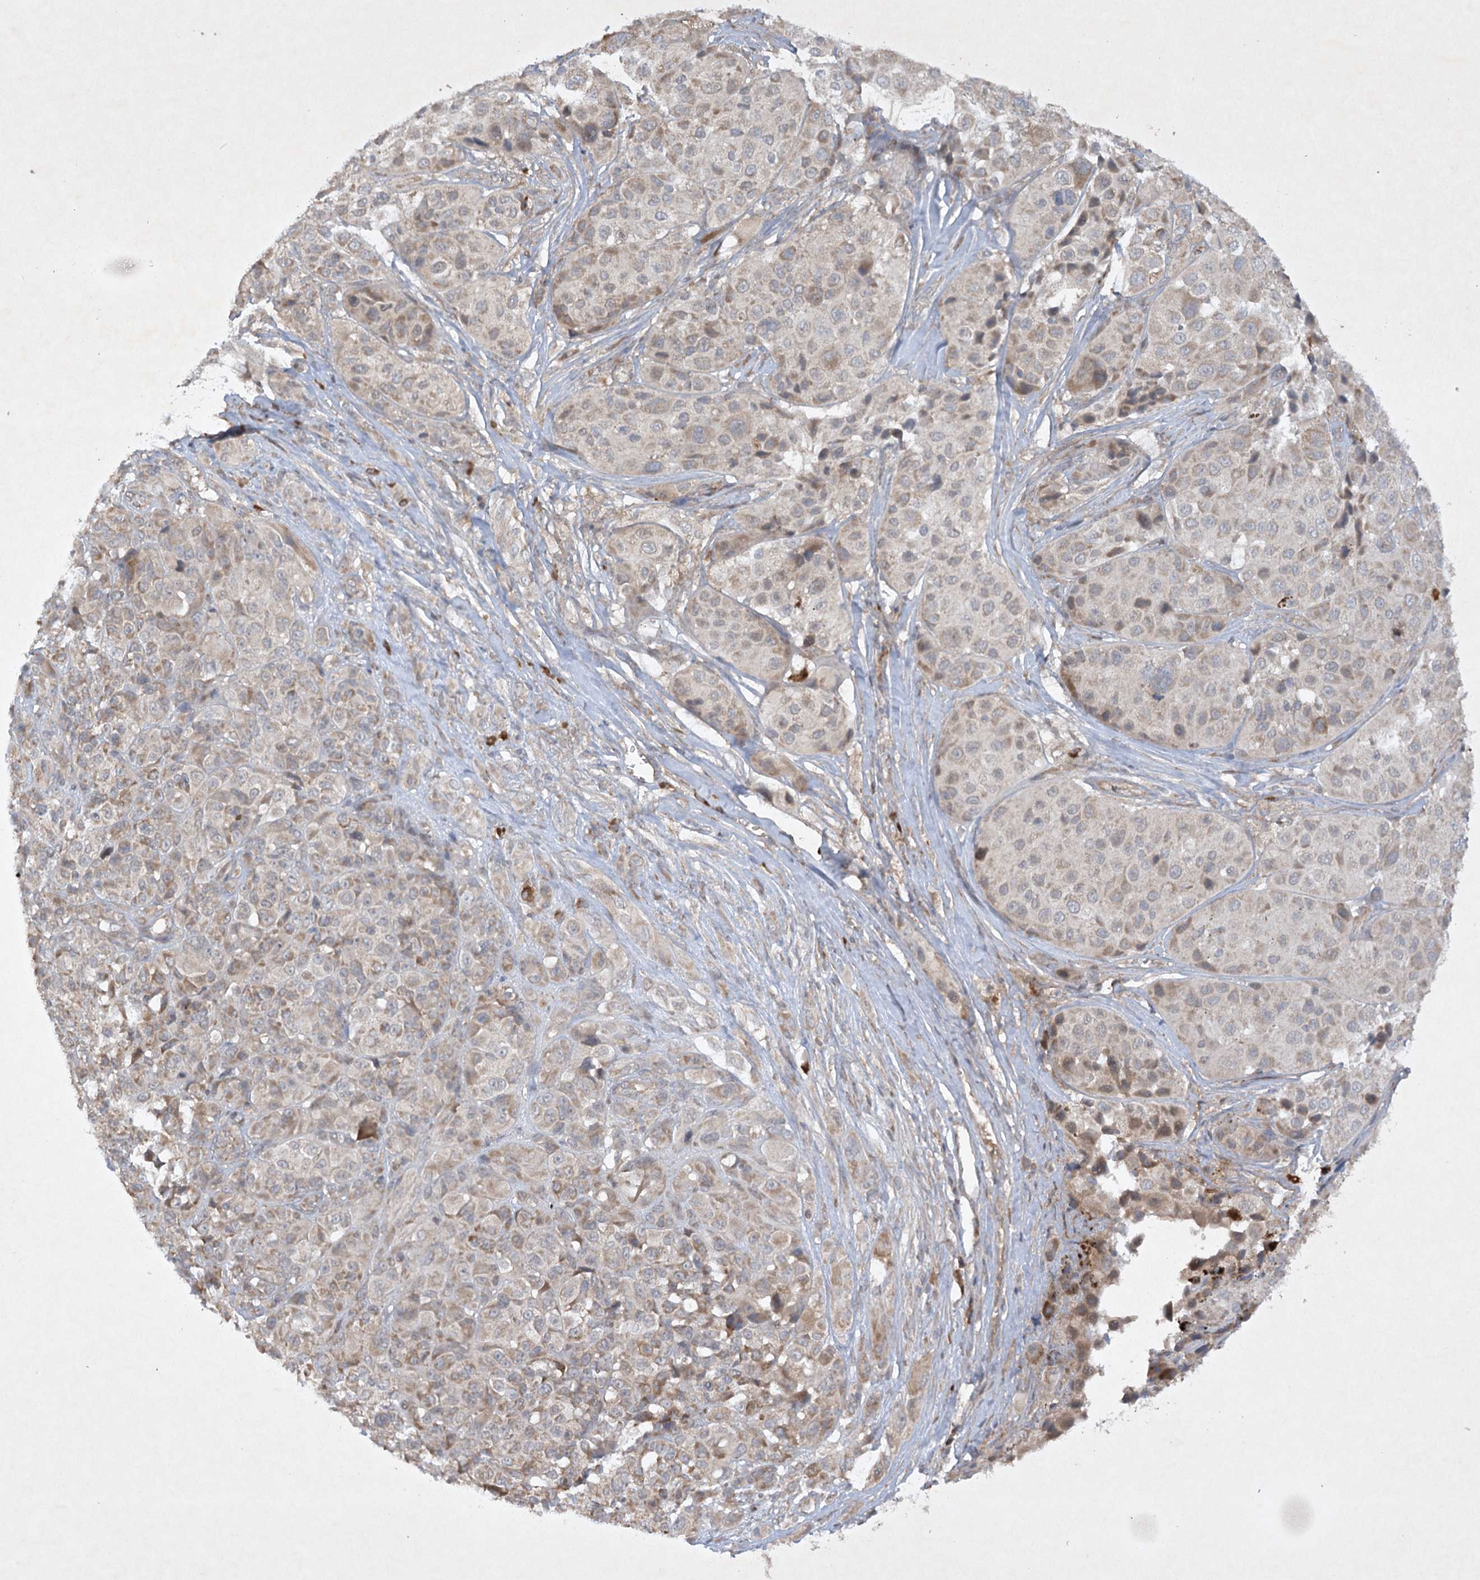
{"staining": {"intensity": "weak", "quantity": "25%-75%", "location": "cytoplasmic/membranous"}, "tissue": "melanoma", "cell_type": "Tumor cells", "image_type": "cancer", "snomed": [{"axis": "morphology", "description": "Malignant melanoma, NOS"}, {"axis": "topography", "description": "Skin of trunk"}], "caption": "High-power microscopy captured an IHC photomicrograph of melanoma, revealing weak cytoplasmic/membranous expression in about 25%-75% of tumor cells. Using DAB (3,3'-diaminobenzidine) (brown) and hematoxylin (blue) stains, captured at high magnification using brightfield microscopy.", "gene": "TRAF3IP1", "patient": {"sex": "male", "age": 71}}